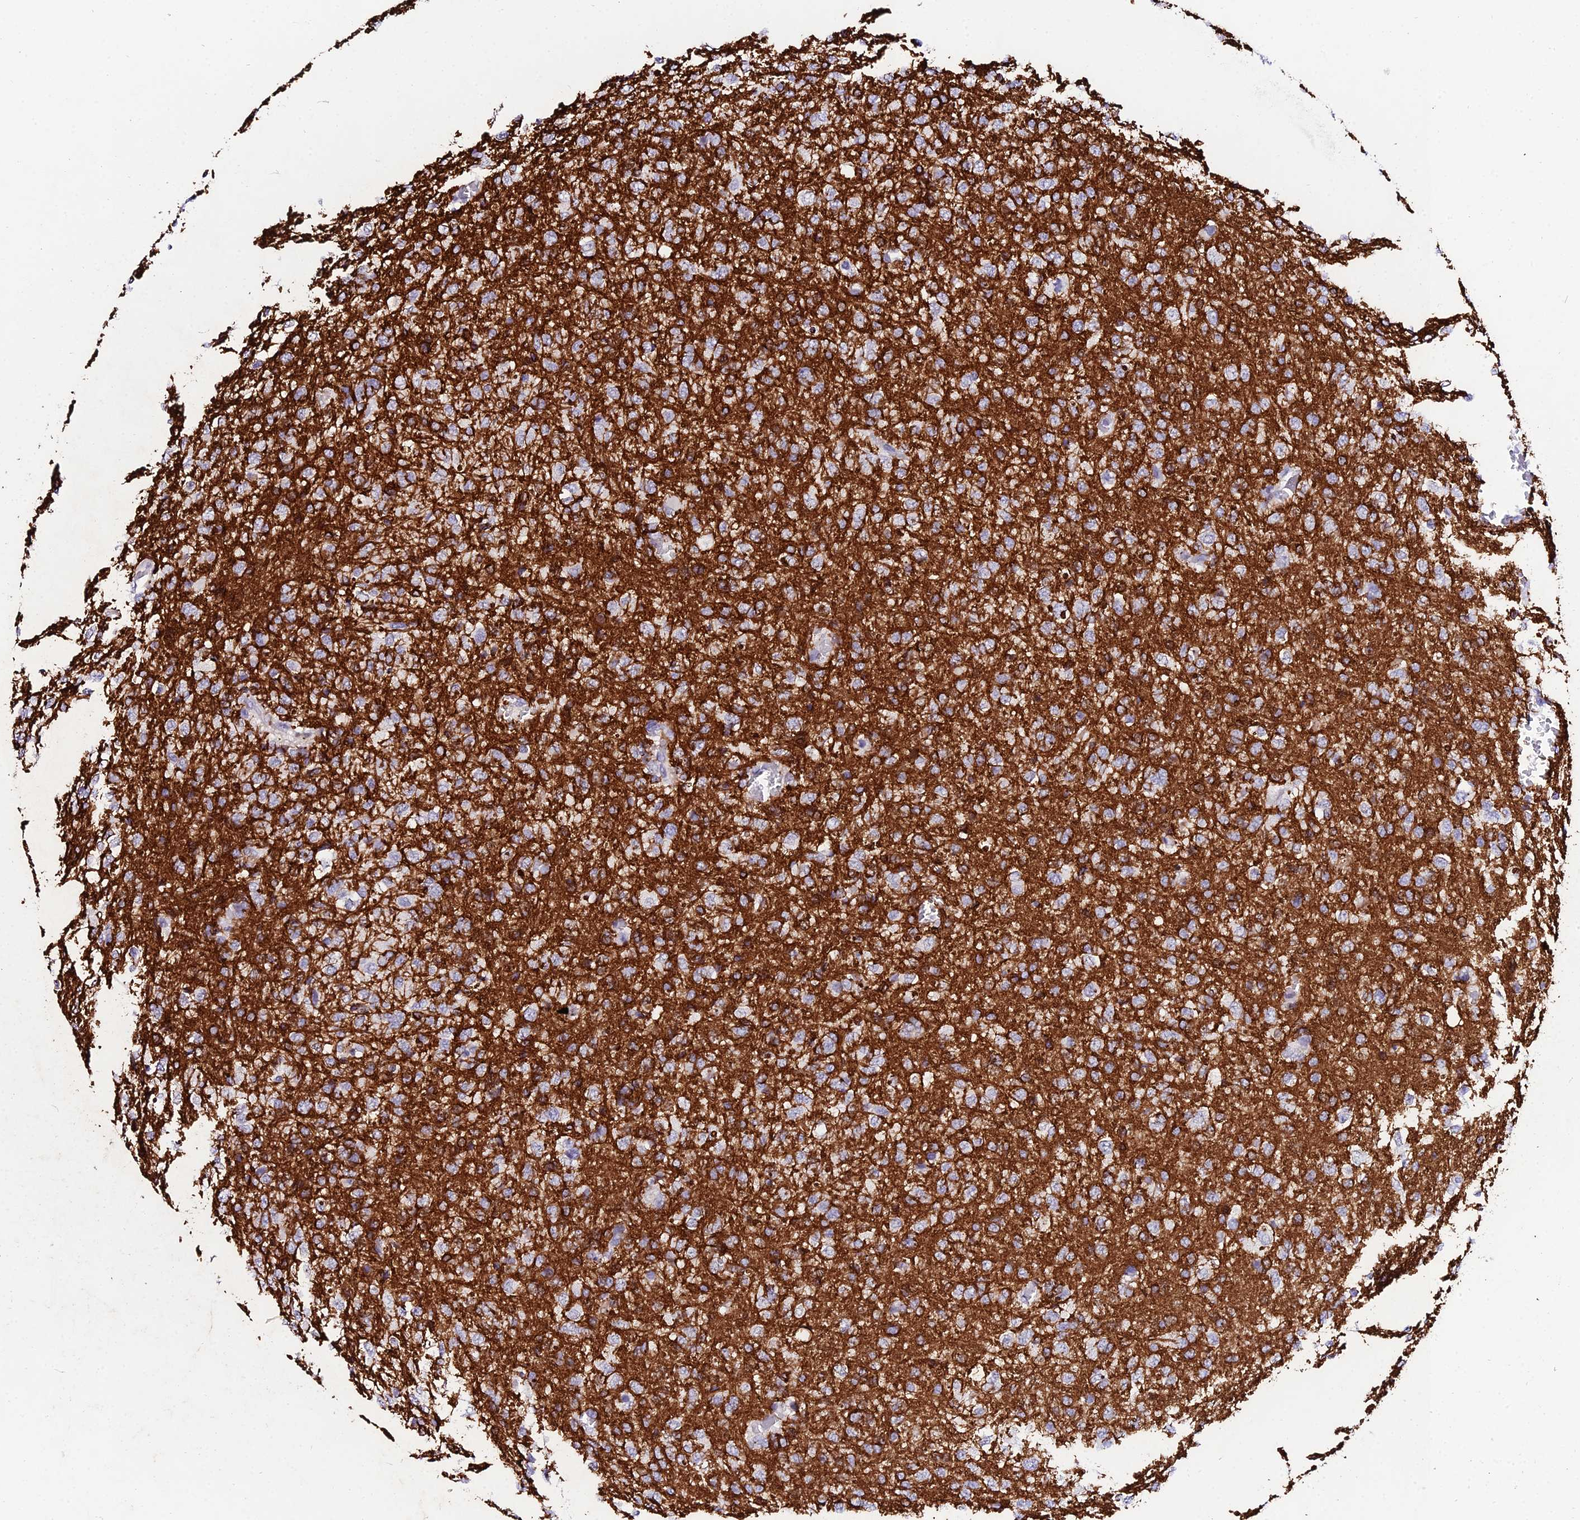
{"staining": {"intensity": "negative", "quantity": "none", "location": "none"}, "tissue": "glioma", "cell_type": "Tumor cells", "image_type": "cancer", "snomed": [{"axis": "morphology", "description": "Glioma, malignant, High grade"}, {"axis": "topography", "description": "Brain"}], "caption": "A histopathology image of malignant glioma (high-grade) stained for a protein demonstrates no brown staining in tumor cells.", "gene": "DEFB132", "patient": {"sex": "female", "age": 74}}